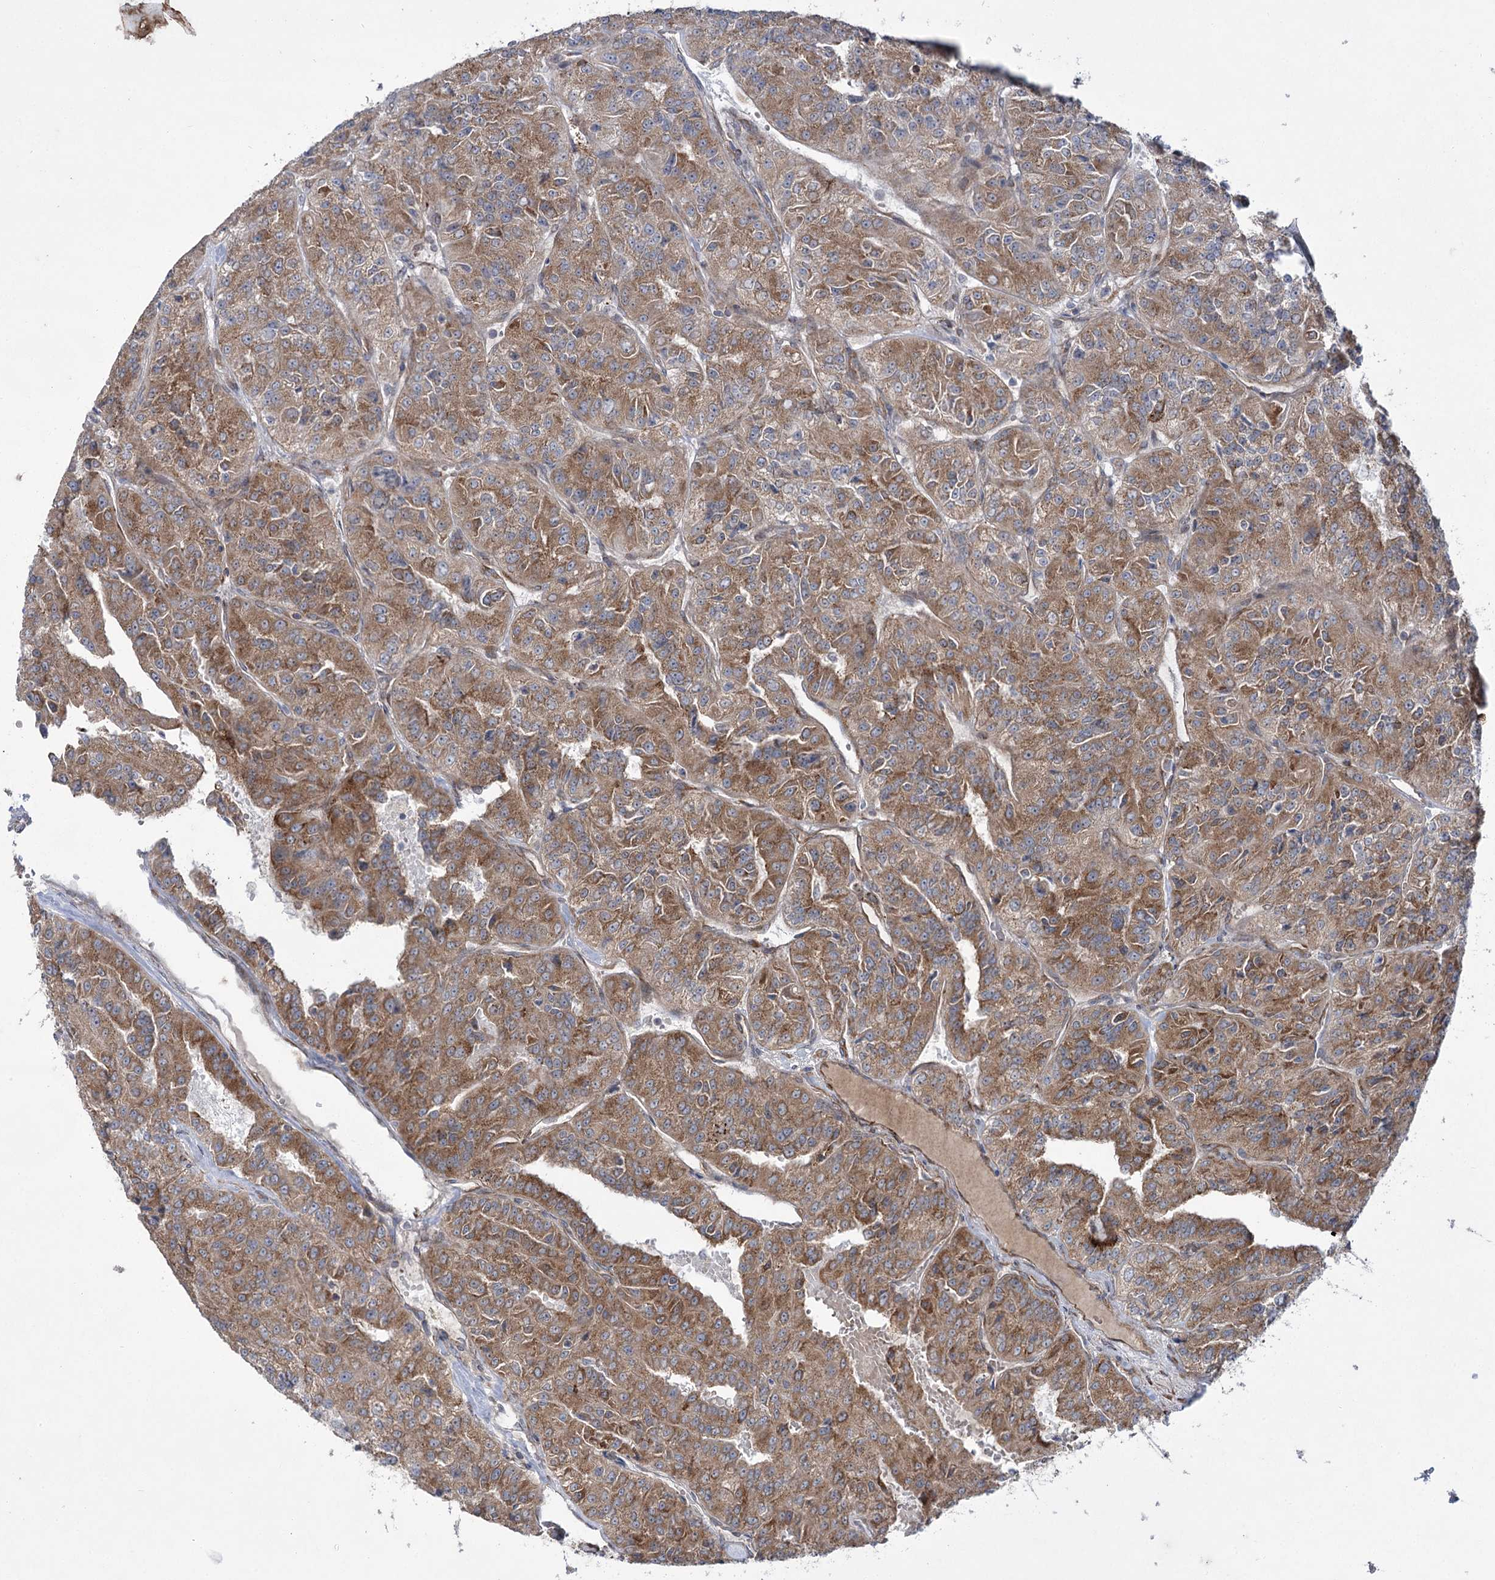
{"staining": {"intensity": "moderate", "quantity": ">75%", "location": "cytoplasmic/membranous"}, "tissue": "renal cancer", "cell_type": "Tumor cells", "image_type": "cancer", "snomed": [{"axis": "morphology", "description": "Adenocarcinoma, NOS"}, {"axis": "topography", "description": "Kidney"}], "caption": "A micrograph of human renal cancer stained for a protein shows moderate cytoplasmic/membranous brown staining in tumor cells.", "gene": "VWA2", "patient": {"sex": "female", "age": 63}}